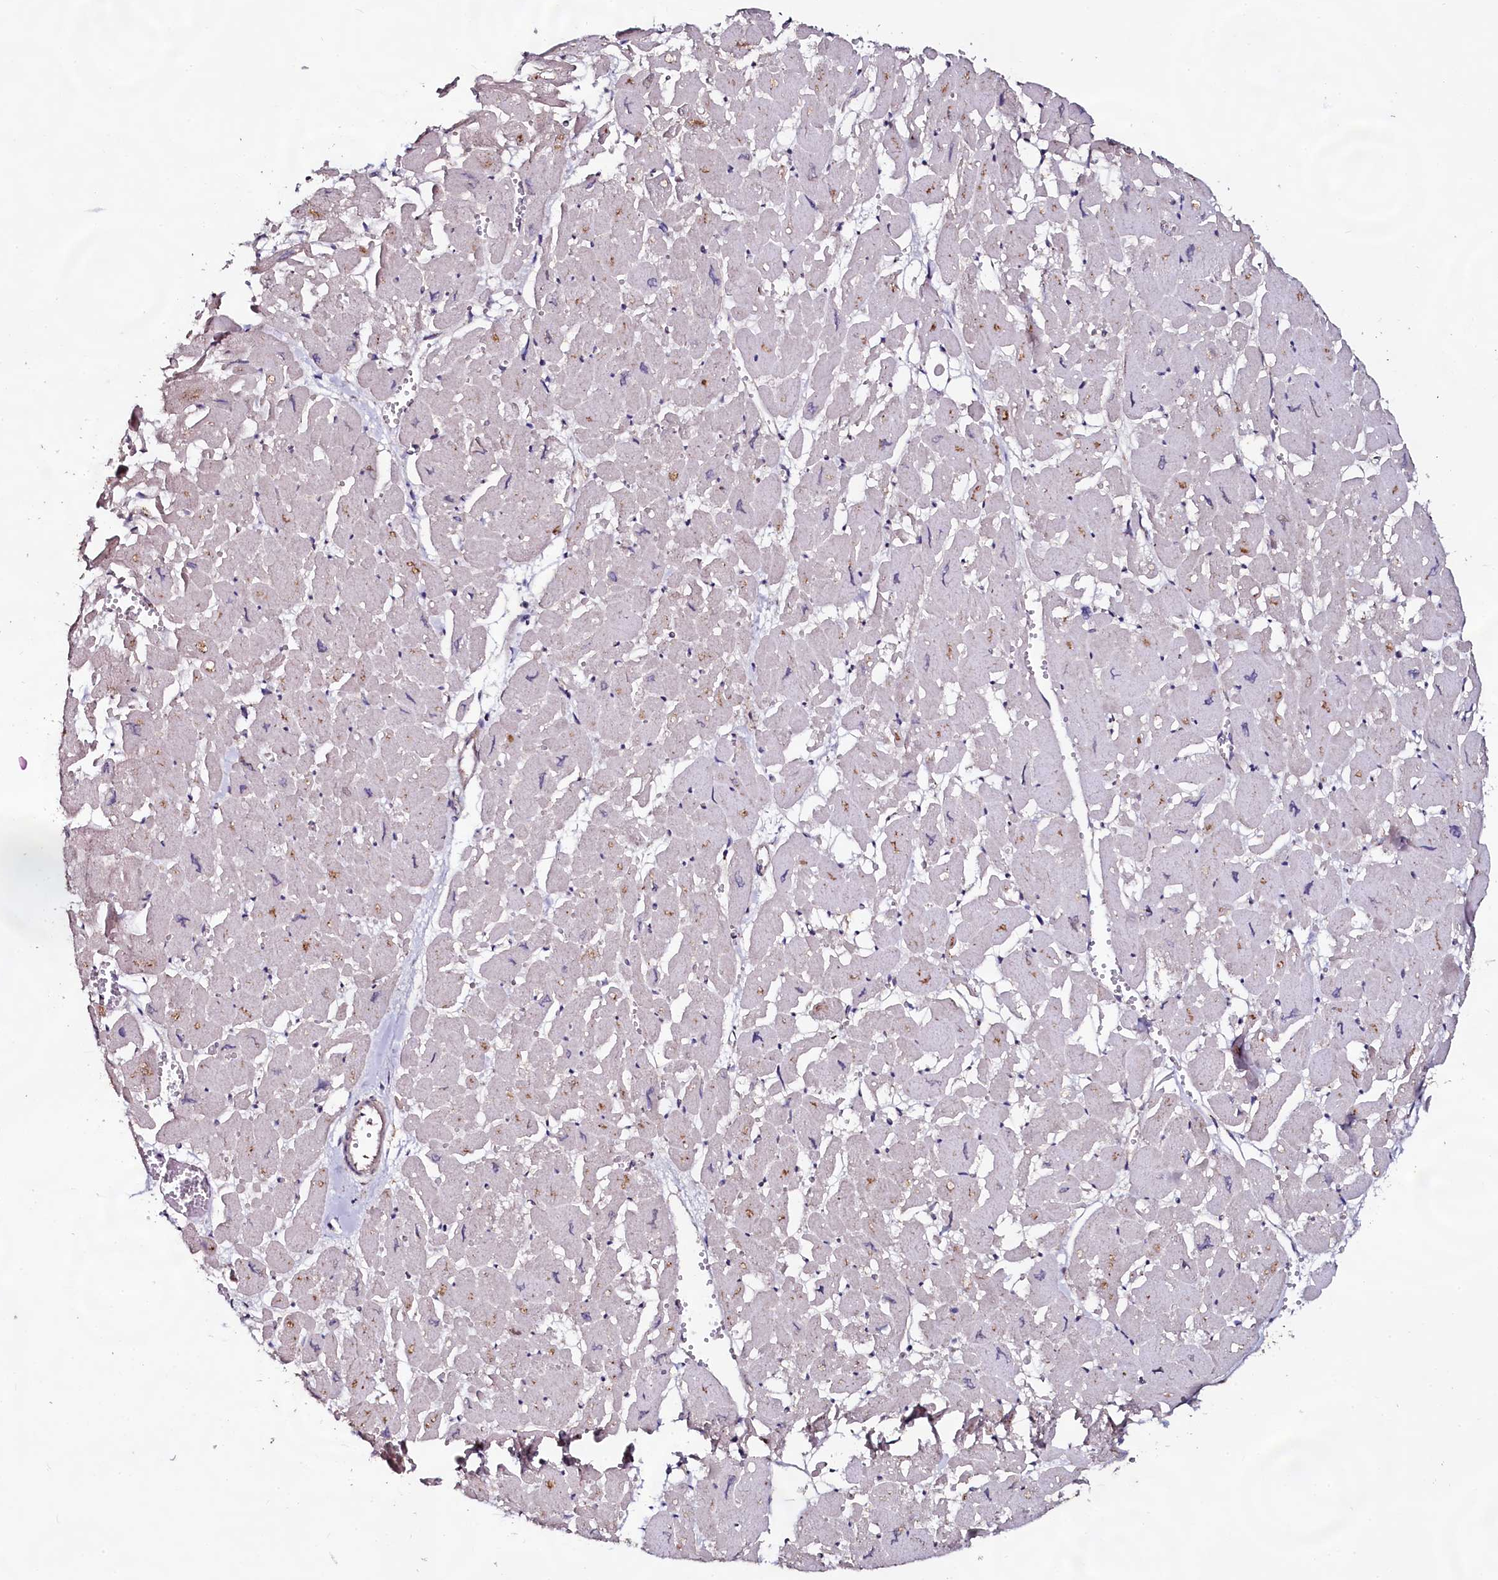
{"staining": {"intensity": "negative", "quantity": "none", "location": "none"}, "tissue": "heart muscle", "cell_type": "Cardiomyocytes", "image_type": "normal", "snomed": [{"axis": "morphology", "description": "Normal tissue, NOS"}, {"axis": "topography", "description": "Heart"}], "caption": "IHC of benign human heart muscle displays no staining in cardiomyocytes. (Stains: DAB (3,3'-diaminobenzidine) immunohistochemistry (IHC) with hematoxylin counter stain, Microscopy: brightfield microscopy at high magnification).", "gene": "USPL1", "patient": {"sex": "male", "age": 54}}